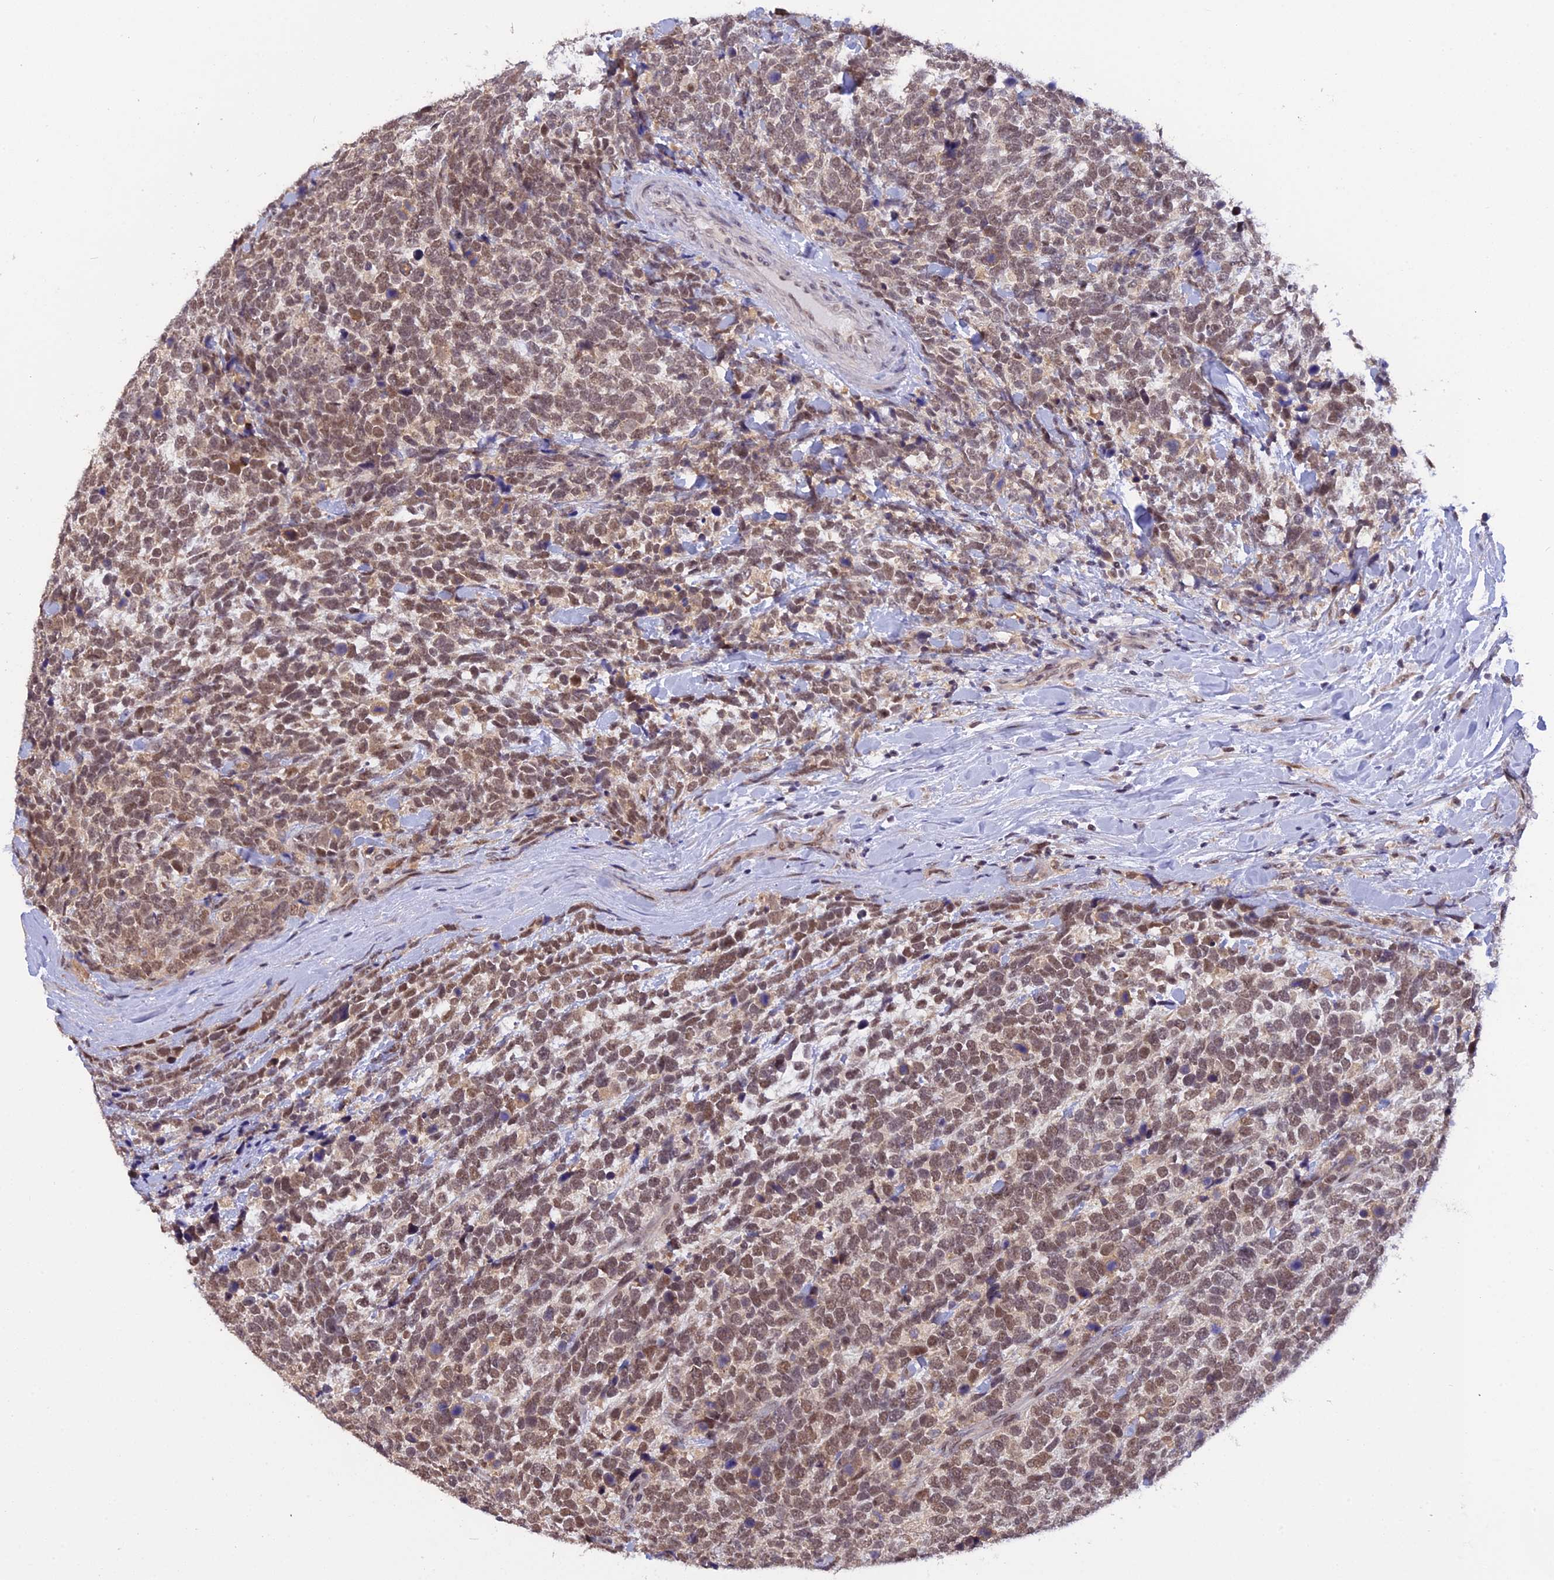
{"staining": {"intensity": "moderate", "quantity": ">75%", "location": "nuclear"}, "tissue": "urothelial cancer", "cell_type": "Tumor cells", "image_type": "cancer", "snomed": [{"axis": "morphology", "description": "Urothelial carcinoma, High grade"}, {"axis": "topography", "description": "Urinary bladder"}], "caption": "Human urothelial cancer stained for a protein (brown) reveals moderate nuclear positive positivity in about >75% of tumor cells.", "gene": "POLR2C", "patient": {"sex": "female", "age": 82}}